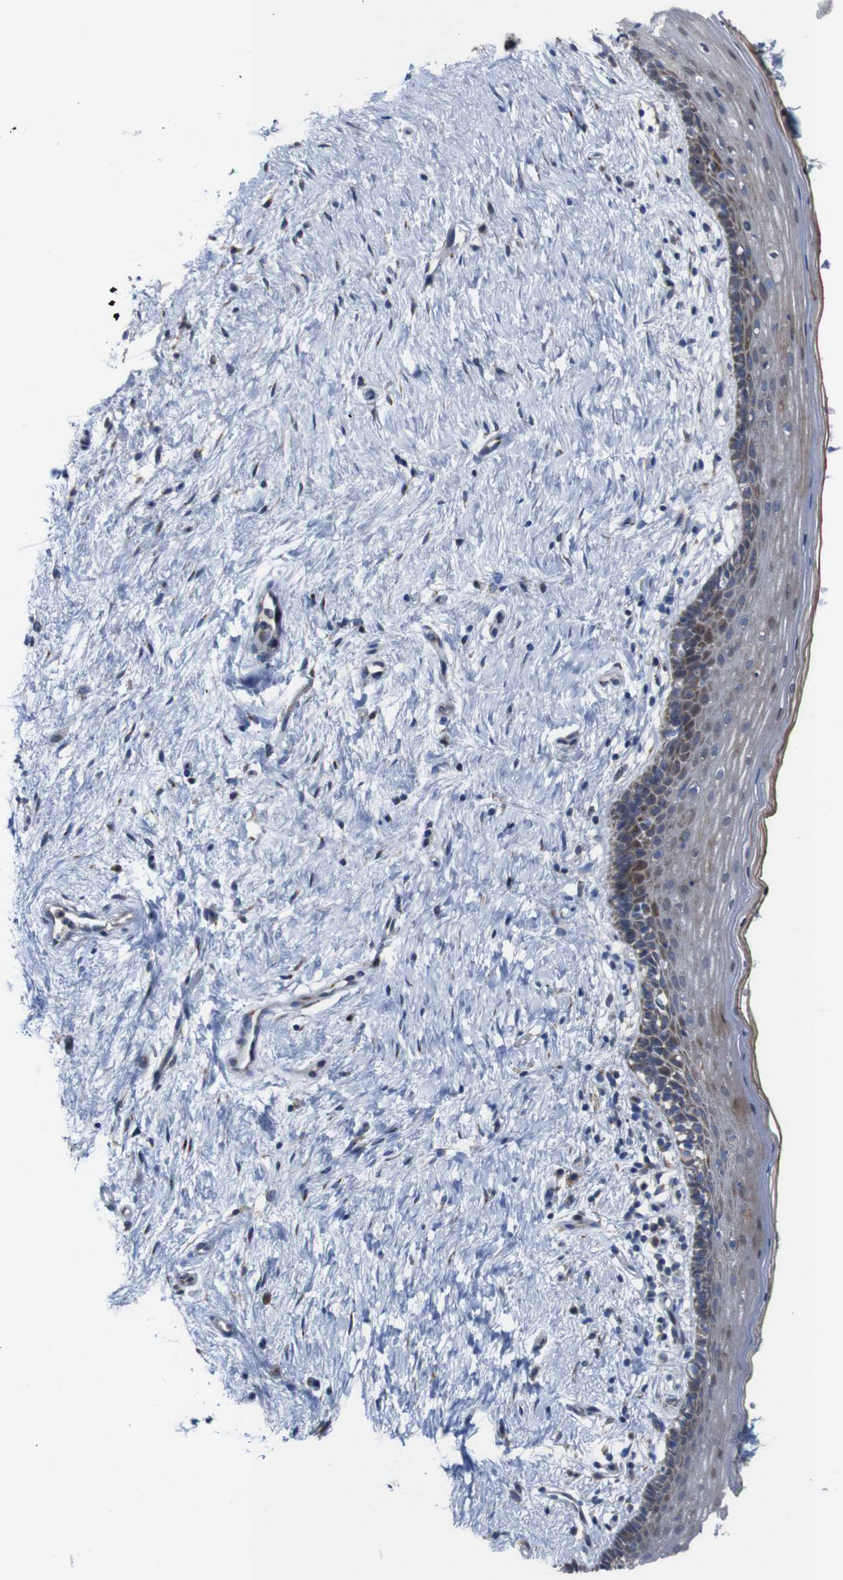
{"staining": {"intensity": "moderate", "quantity": "25%-75%", "location": "cytoplasmic/membranous"}, "tissue": "vagina", "cell_type": "Squamous epithelial cells", "image_type": "normal", "snomed": [{"axis": "morphology", "description": "Normal tissue, NOS"}, {"axis": "topography", "description": "Vagina"}], "caption": "Brown immunohistochemical staining in normal vagina demonstrates moderate cytoplasmic/membranous expression in approximately 25%-75% of squamous epithelial cells. (DAB (3,3'-diaminobenzidine) IHC, brown staining for protein, blue staining for nuclei).", "gene": "CHST10", "patient": {"sex": "female", "age": 44}}